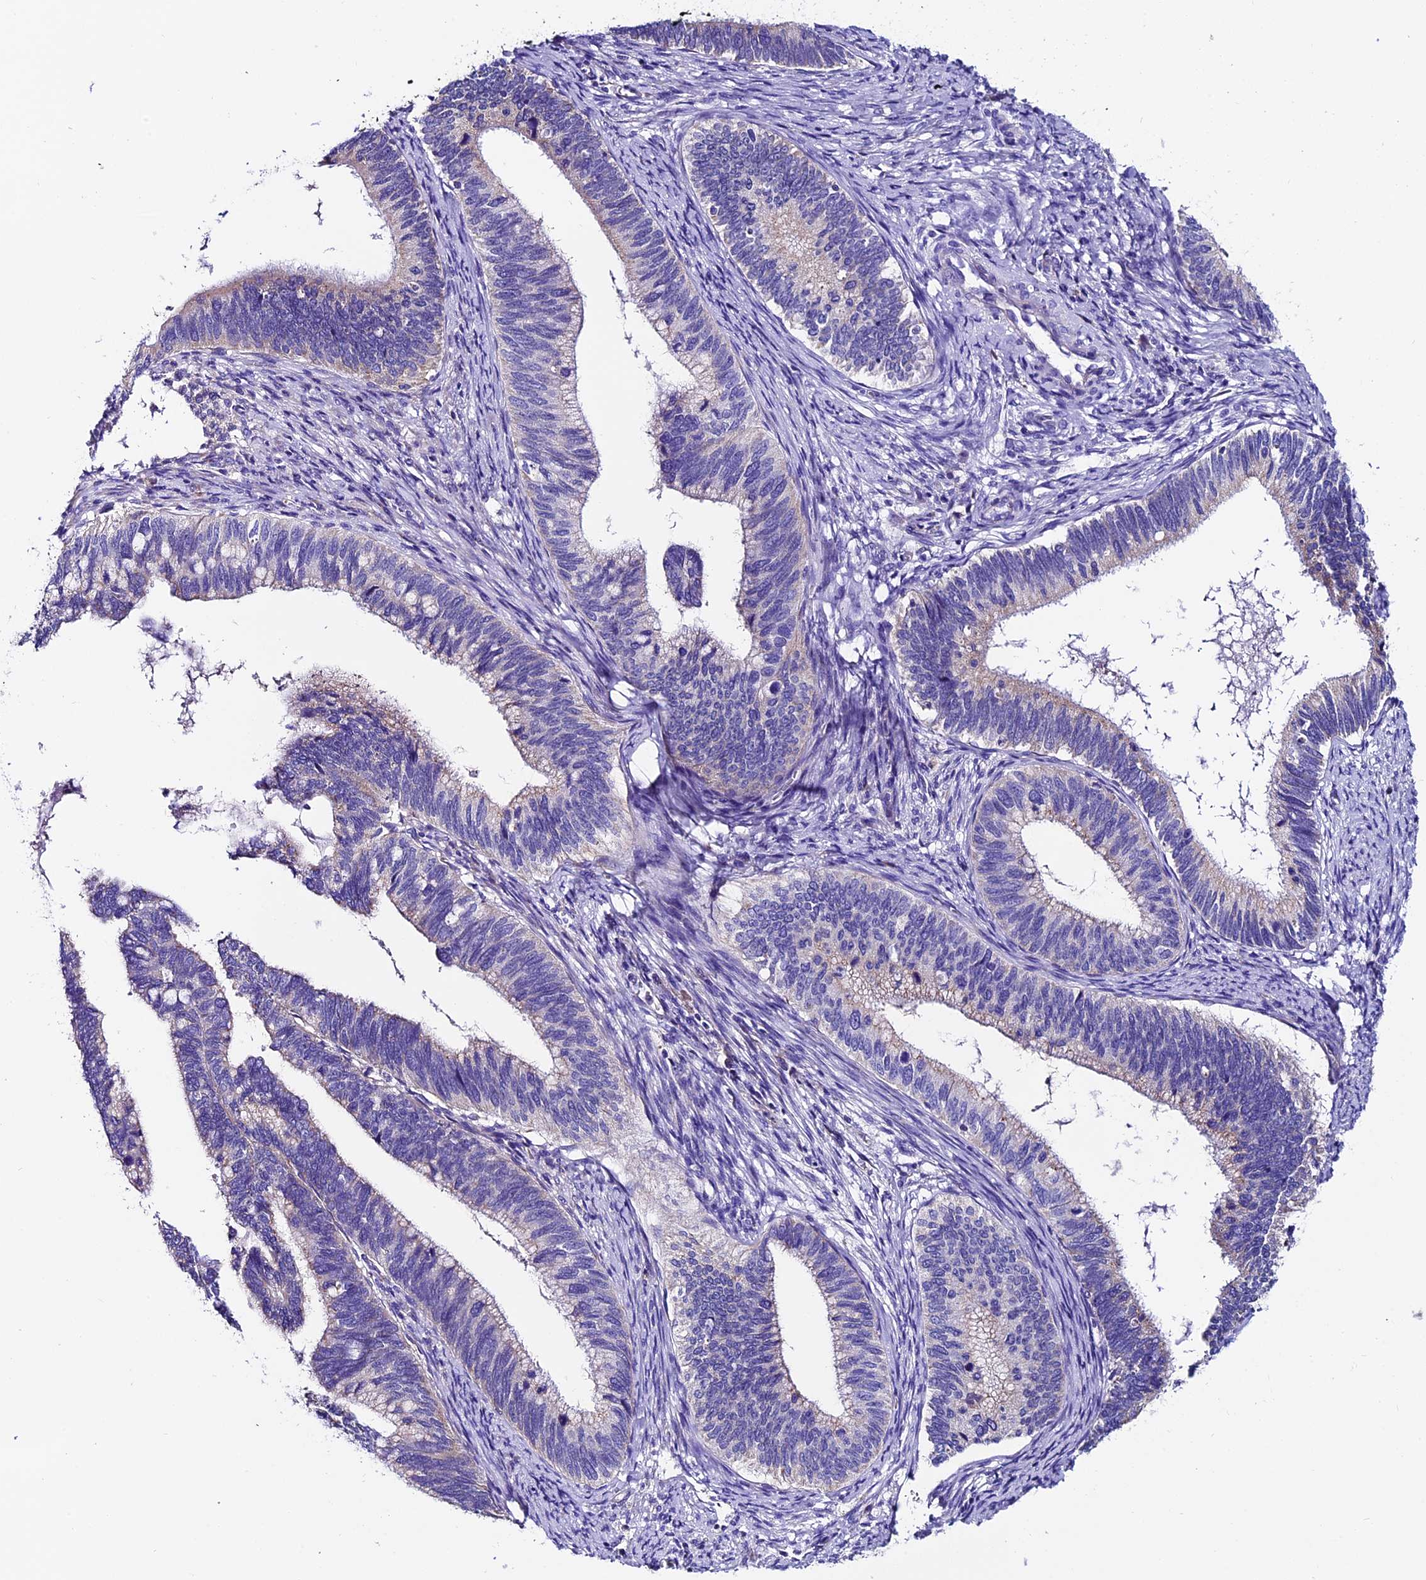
{"staining": {"intensity": "weak", "quantity": "<25%", "location": "cytoplasmic/membranous"}, "tissue": "cervical cancer", "cell_type": "Tumor cells", "image_type": "cancer", "snomed": [{"axis": "morphology", "description": "Adenocarcinoma, NOS"}, {"axis": "topography", "description": "Cervix"}], "caption": "Image shows no protein expression in tumor cells of cervical cancer tissue. (Brightfield microscopy of DAB immunohistochemistry (IHC) at high magnification).", "gene": "COMTD1", "patient": {"sex": "female", "age": 42}}